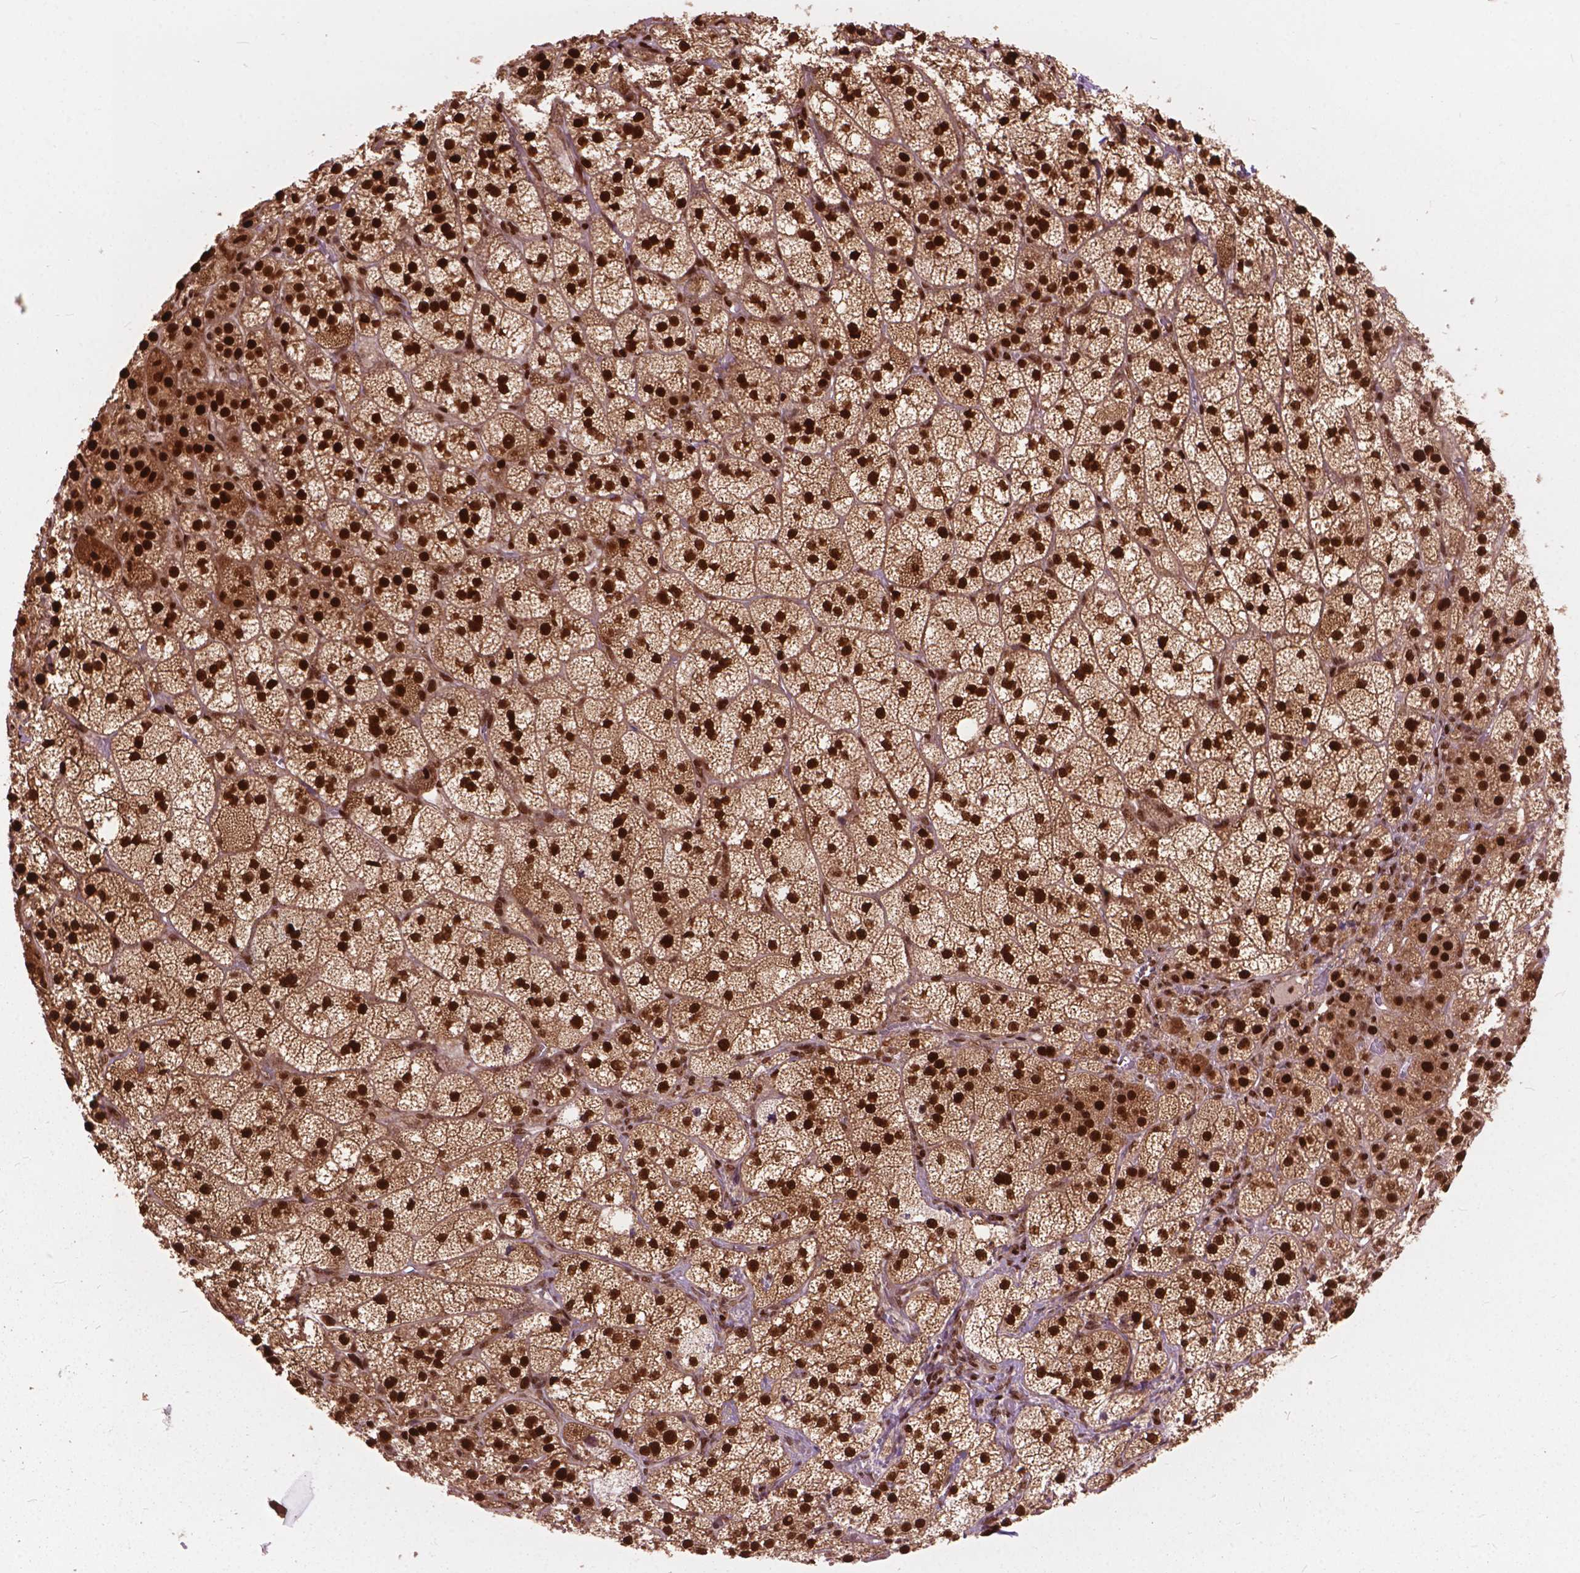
{"staining": {"intensity": "strong", "quantity": ">75%", "location": "cytoplasmic/membranous,nuclear"}, "tissue": "adrenal gland", "cell_type": "Glandular cells", "image_type": "normal", "snomed": [{"axis": "morphology", "description": "Normal tissue, NOS"}, {"axis": "topography", "description": "Adrenal gland"}], "caption": "DAB immunohistochemical staining of normal human adrenal gland exhibits strong cytoplasmic/membranous,nuclear protein expression in approximately >75% of glandular cells.", "gene": "ANP32A", "patient": {"sex": "female", "age": 60}}